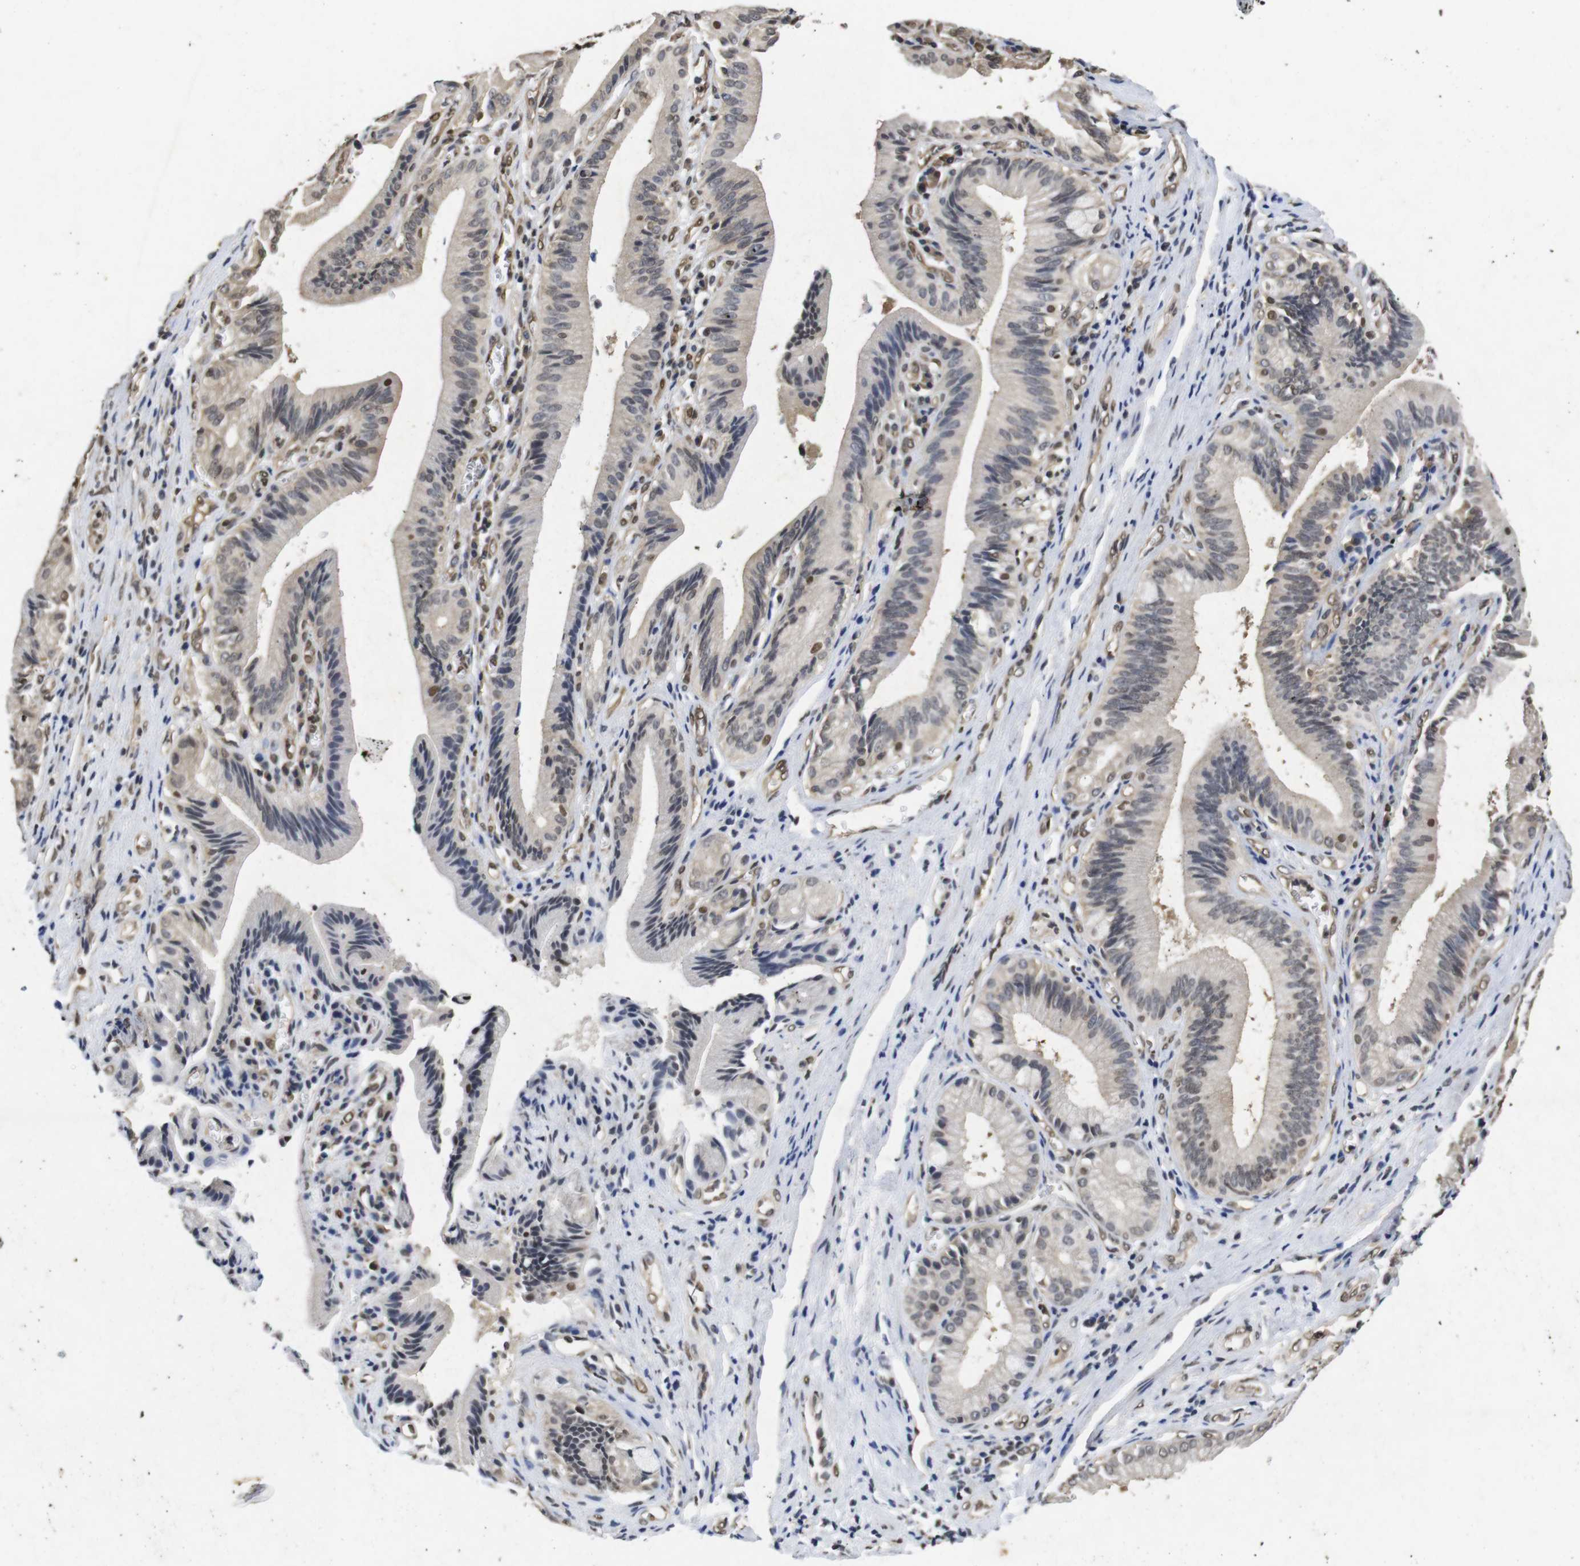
{"staining": {"intensity": "moderate", "quantity": "<25%", "location": "cytoplasmic/membranous,nuclear"}, "tissue": "pancreatic cancer", "cell_type": "Tumor cells", "image_type": "cancer", "snomed": [{"axis": "morphology", "description": "Adenocarcinoma, NOS"}, {"axis": "topography", "description": "Pancreas"}], "caption": "Human pancreatic cancer (adenocarcinoma) stained with a protein marker exhibits moderate staining in tumor cells.", "gene": "SUMO3", "patient": {"sex": "female", "age": 75}}